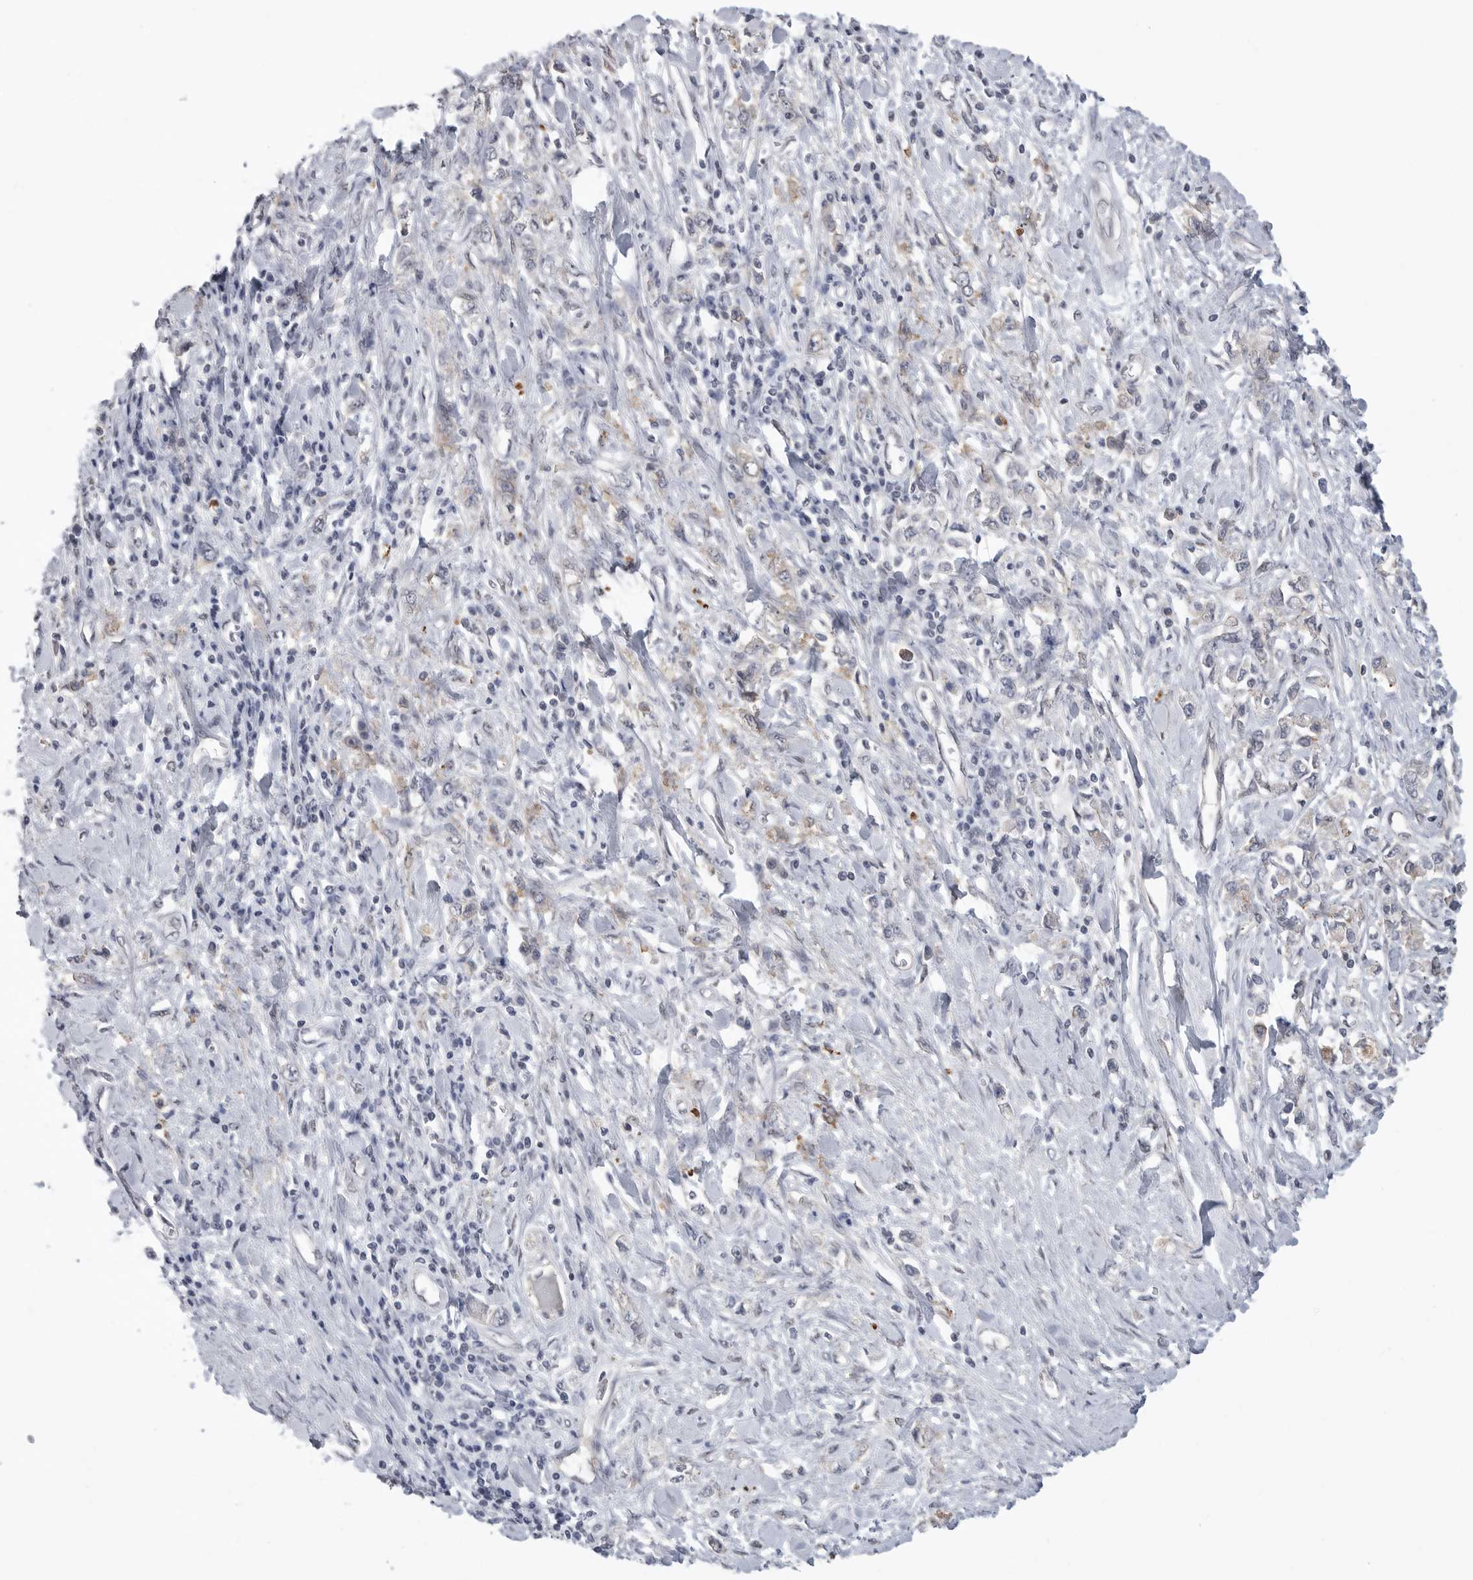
{"staining": {"intensity": "negative", "quantity": "none", "location": "none"}, "tissue": "stomach cancer", "cell_type": "Tumor cells", "image_type": "cancer", "snomed": [{"axis": "morphology", "description": "Adenocarcinoma, NOS"}, {"axis": "topography", "description": "Stomach"}], "caption": "Immunohistochemistry image of stomach adenocarcinoma stained for a protein (brown), which demonstrates no expression in tumor cells.", "gene": "NECTIN1", "patient": {"sex": "female", "age": 76}}